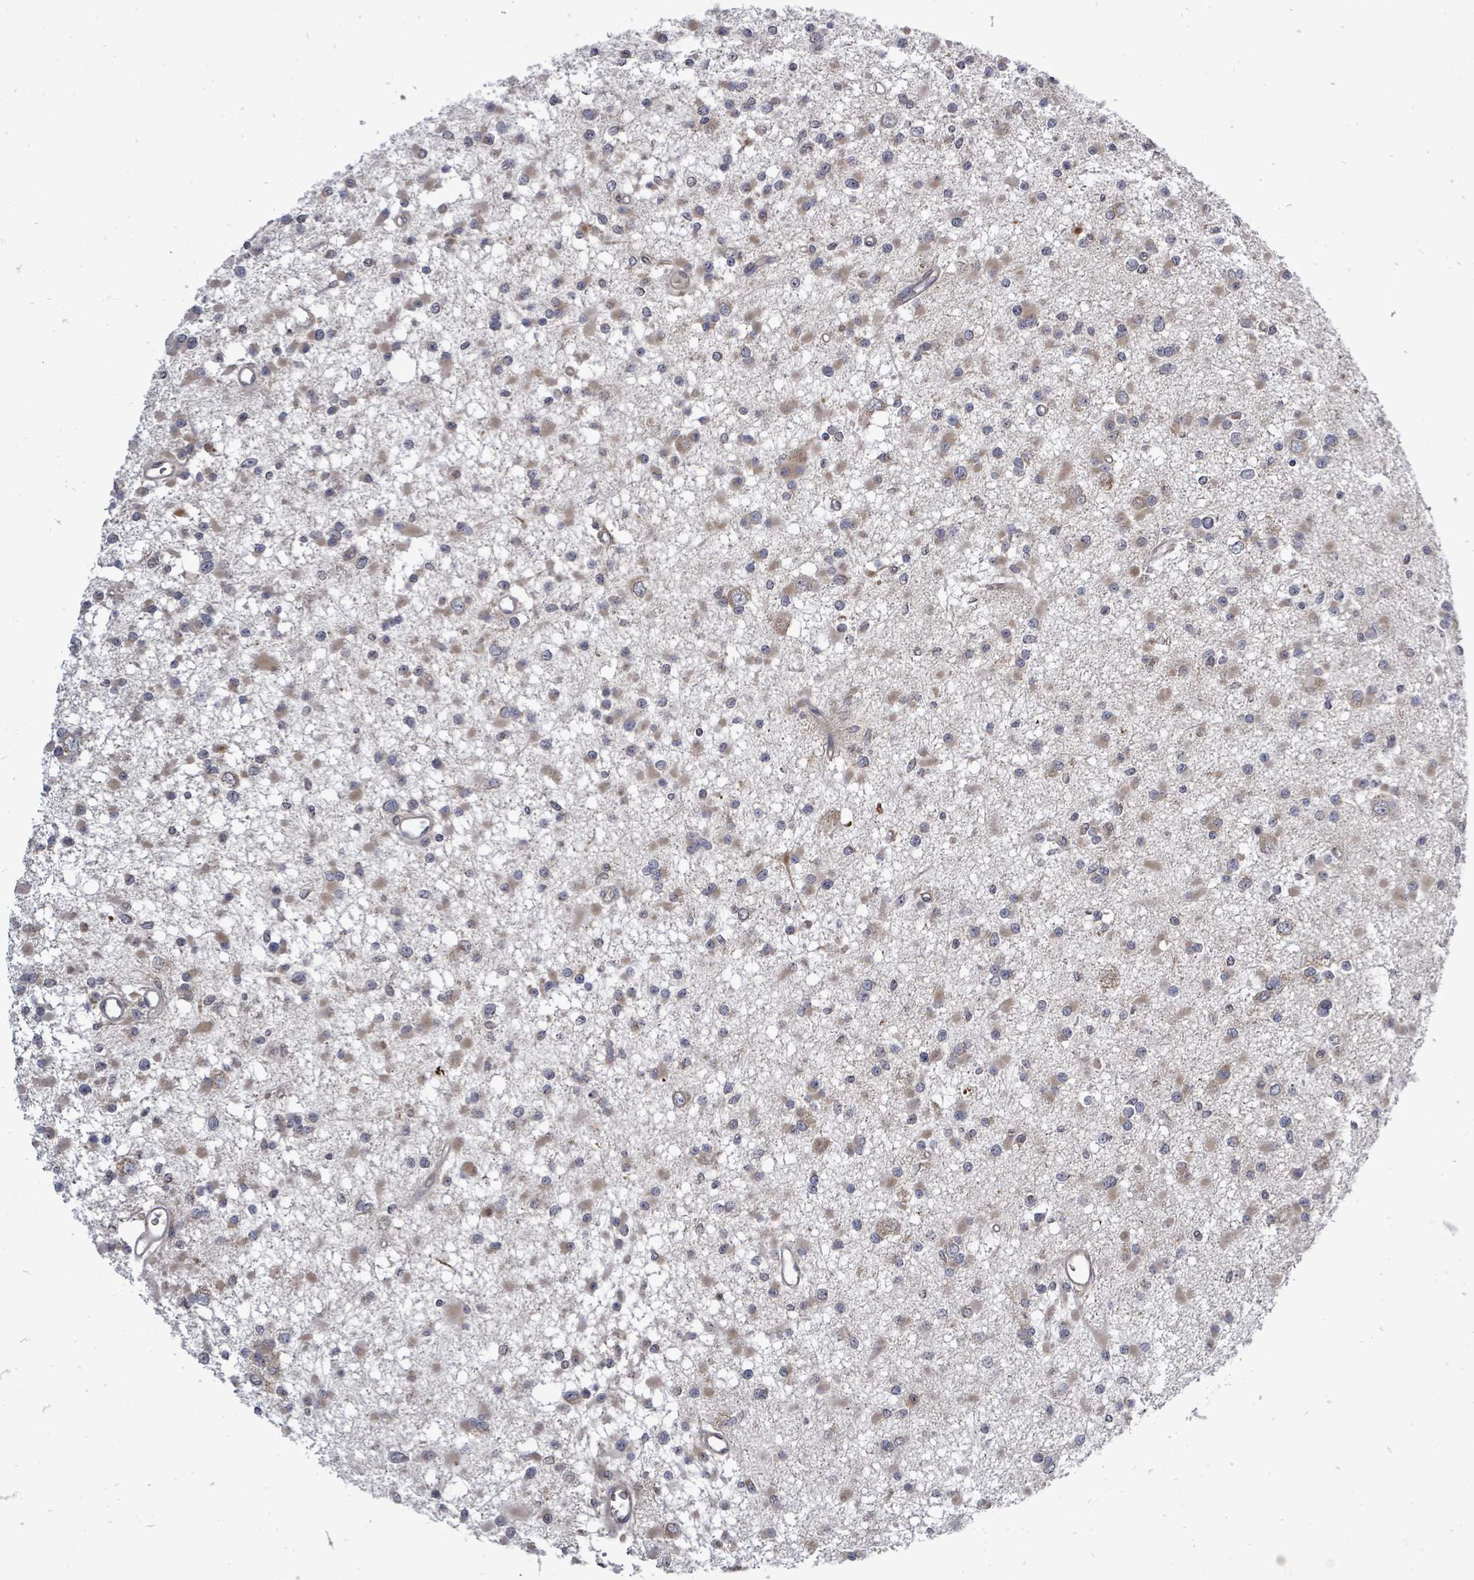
{"staining": {"intensity": "moderate", "quantity": "25%-75%", "location": "cytoplasmic/membranous"}, "tissue": "glioma", "cell_type": "Tumor cells", "image_type": "cancer", "snomed": [{"axis": "morphology", "description": "Glioma, malignant, Low grade"}, {"axis": "topography", "description": "Brain"}], "caption": "Tumor cells display medium levels of moderate cytoplasmic/membranous expression in about 25%-75% of cells in low-grade glioma (malignant). (brown staining indicates protein expression, while blue staining denotes nuclei).", "gene": "RALGAPB", "patient": {"sex": "female", "age": 22}}